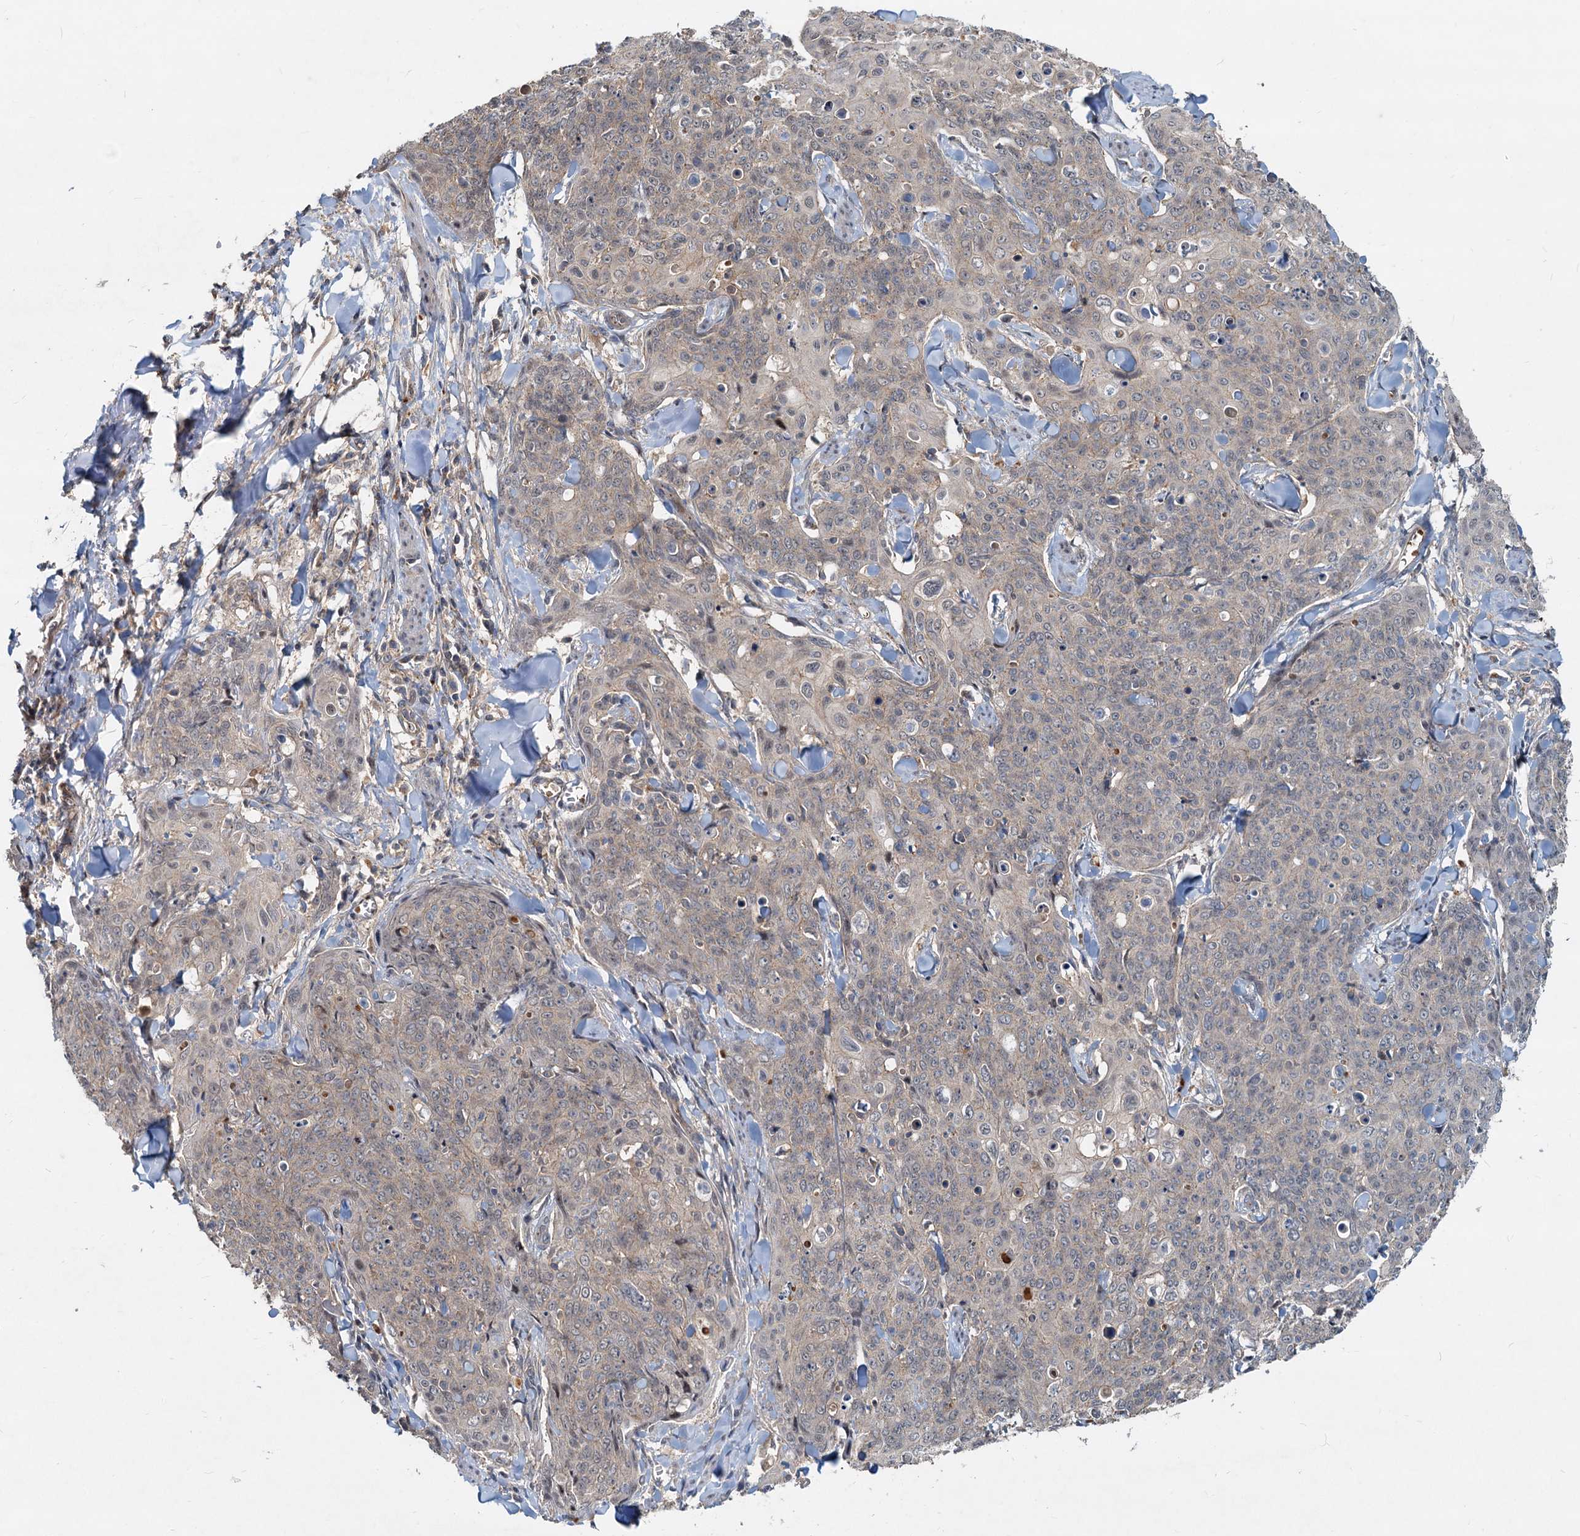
{"staining": {"intensity": "weak", "quantity": "25%-75%", "location": "cytoplasmic/membranous"}, "tissue": "skin cancer", "cell_type": "Tumor cells", "image_type": "cancer", "snomed": [{"axis": "morphology", "description": "Squamous cell carcinoma, NOS"}, {"axis": "topography", "description": "Skin"}, {"axis": "topography", "description": "Vulva"}], "caption": "Squamous cell carcinoma (skin) was stained to show a protein in brown. There is low levels of weak cytoplasmic/membranous positivity in about 25%-75% of tumor cells.", "gene": "CEP68", "patient": {"sex": "female", "age": 85}}